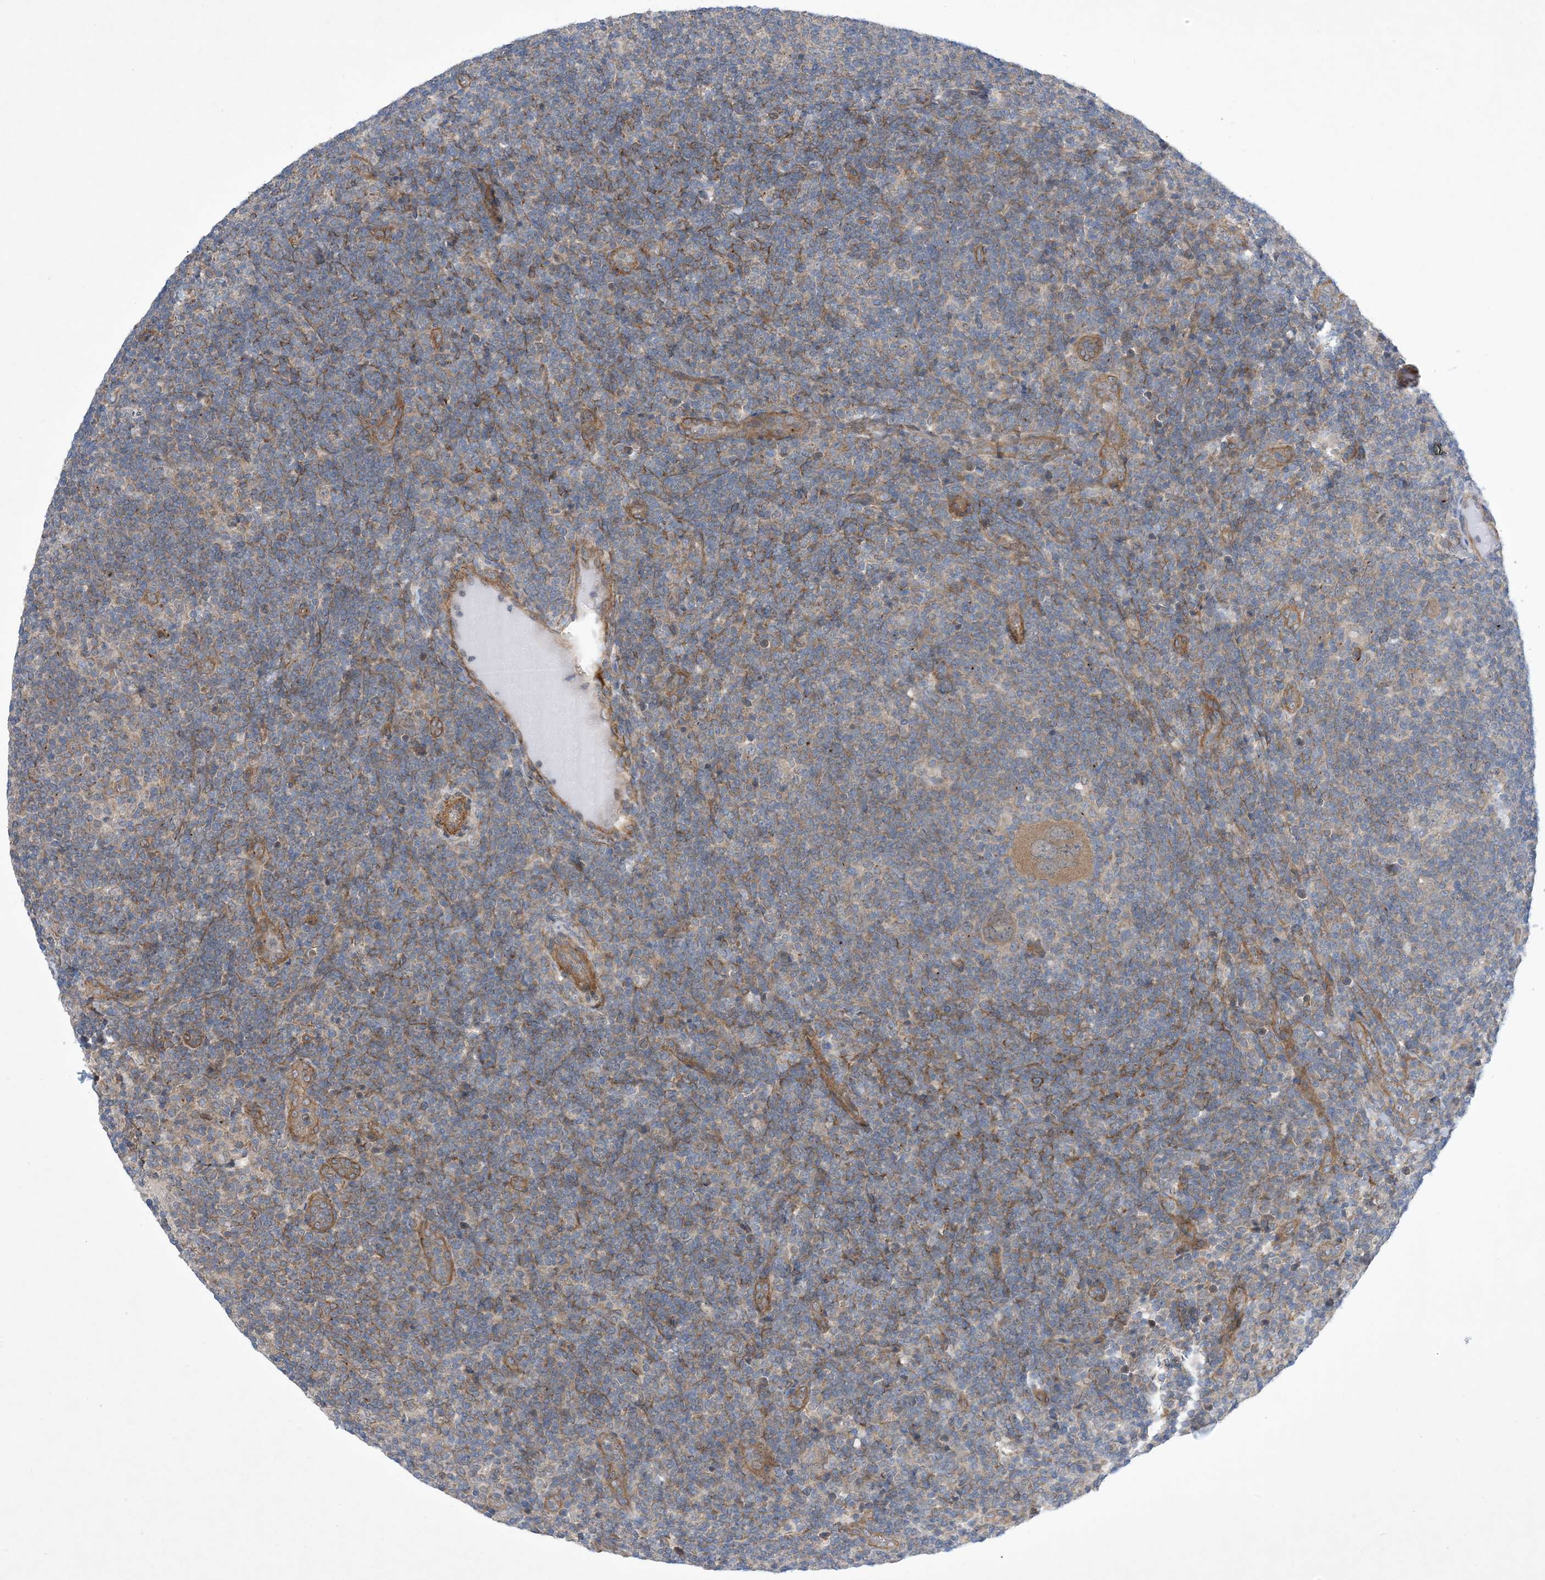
{"staining": {"intensity": "weak", "quantity": ">75%", "location": "cytoplasmic/membranous"}, "tissue": "lymphoma", "cell_type": "Tumor cells", "image_type": "cancer", "snomed": [{"axis": "morphology", "description": "Hodgkin's disease, NOS"}, {"axis": "topography", "description": "Lymph node"}], "caption": "There is low levels of weak cytoplasmic/membranous expression in tumor cells of Hodgkin's disease, as demonstrated by immunohistochemical staining (brown color).", "gene": "EHBP1", "patient": {"sex": "female", "age": 57}}